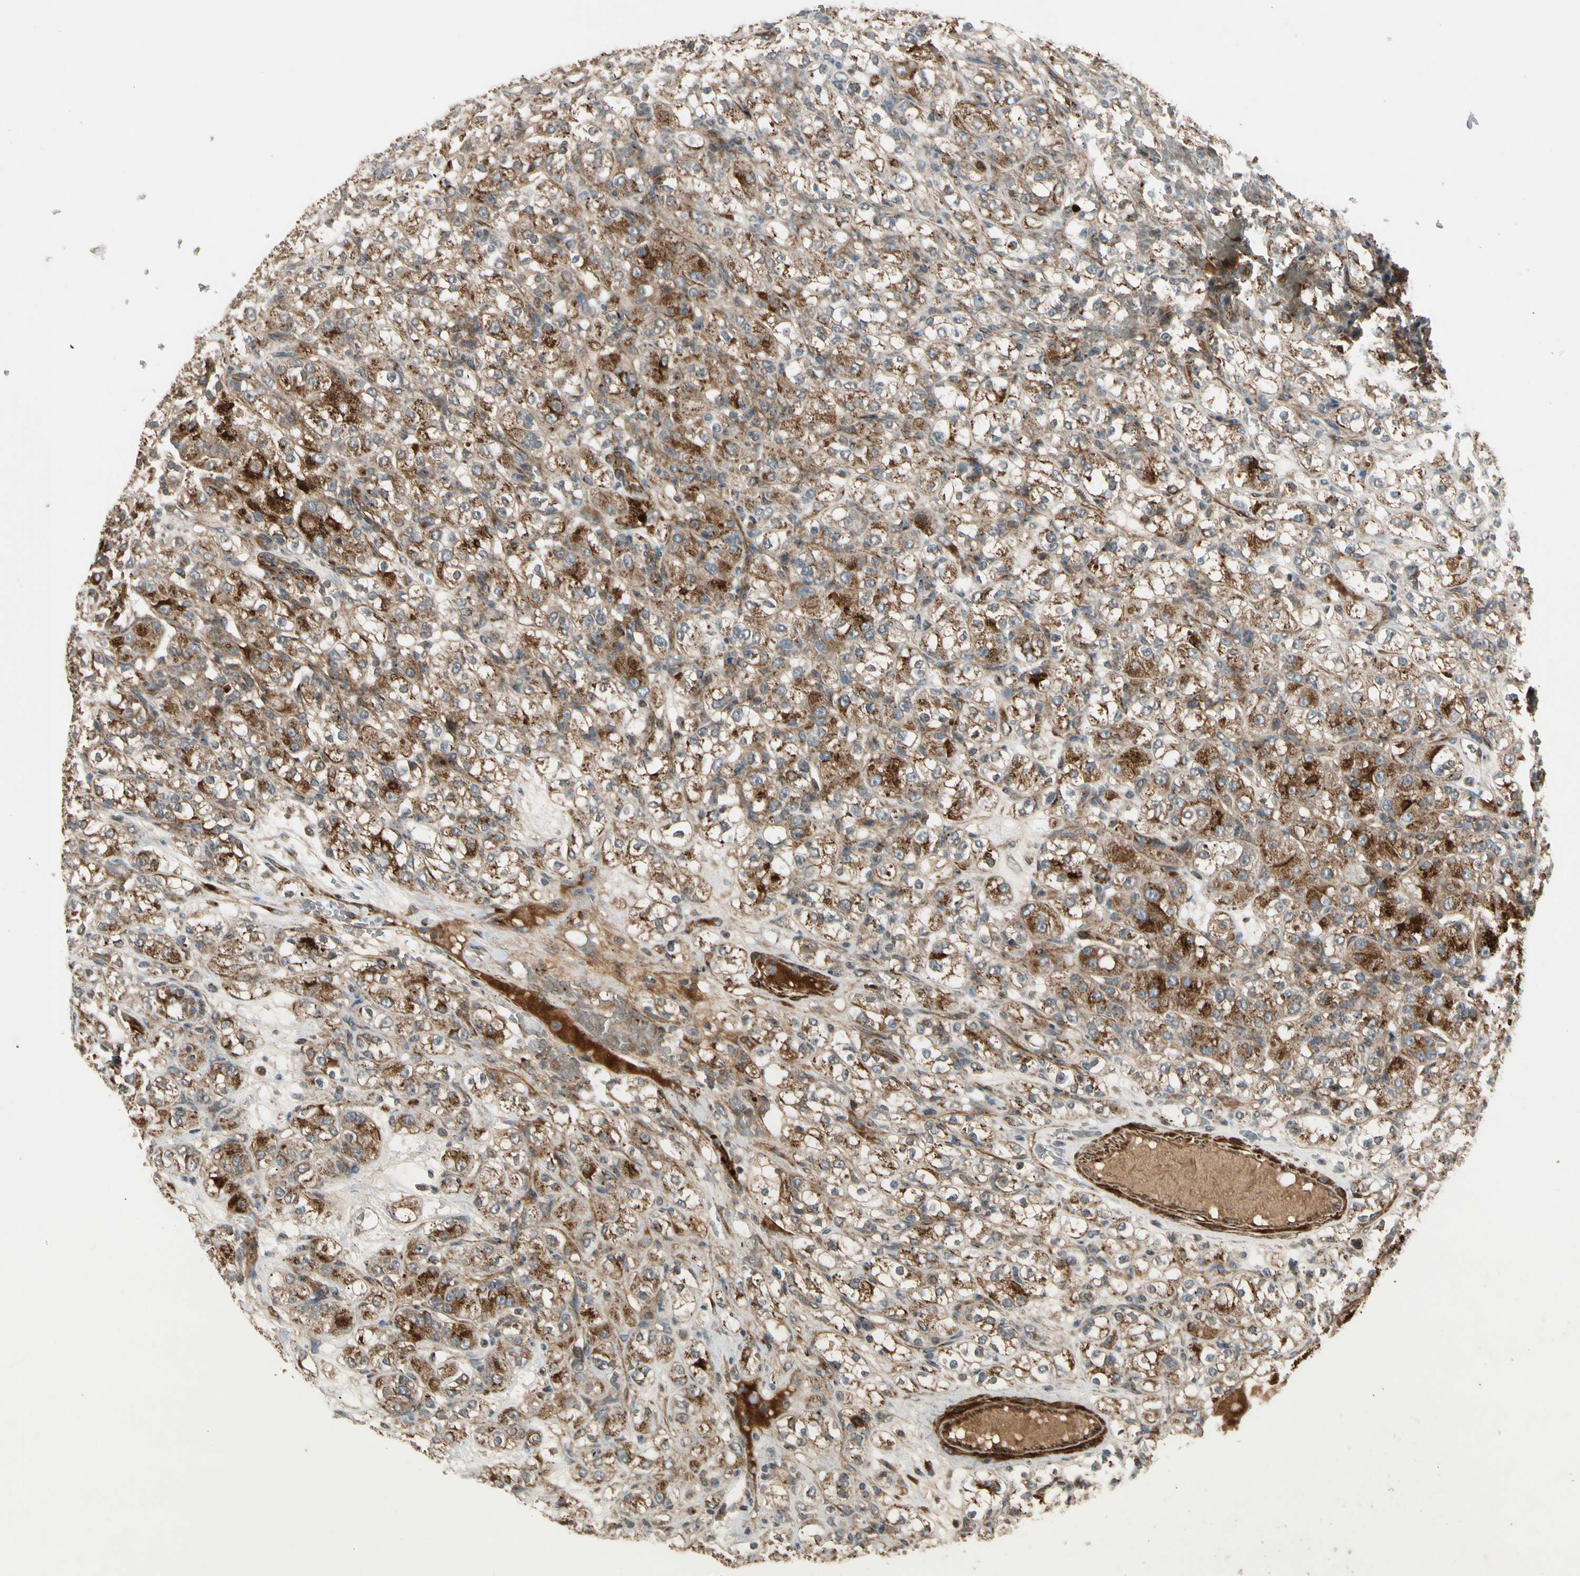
{"staining": {"intensity": "strong", "quantity": "25%-75%", "location": "cytoplasmic/membranous"}, "tissue": "renal cancer", "cell_type": "Tumor cells", "image_type": "cancer", "snomed": [{"axis": "morphology", "description": "Normal tissue, NOS"}, {"axis": "morphology", "description": "Adenocarcinoma, NOS"}, {"axis": "topography", "description": "Kidney"}], "caption": "About 25%-75% of tumor cells in human renal adenocarcinoma demonstrate strong cytoplasmic/membranous protein expression as visualized by brown immunohistochemical staining.", "gene": "GCK", "patient": {"sex": "male", "age": 61}}